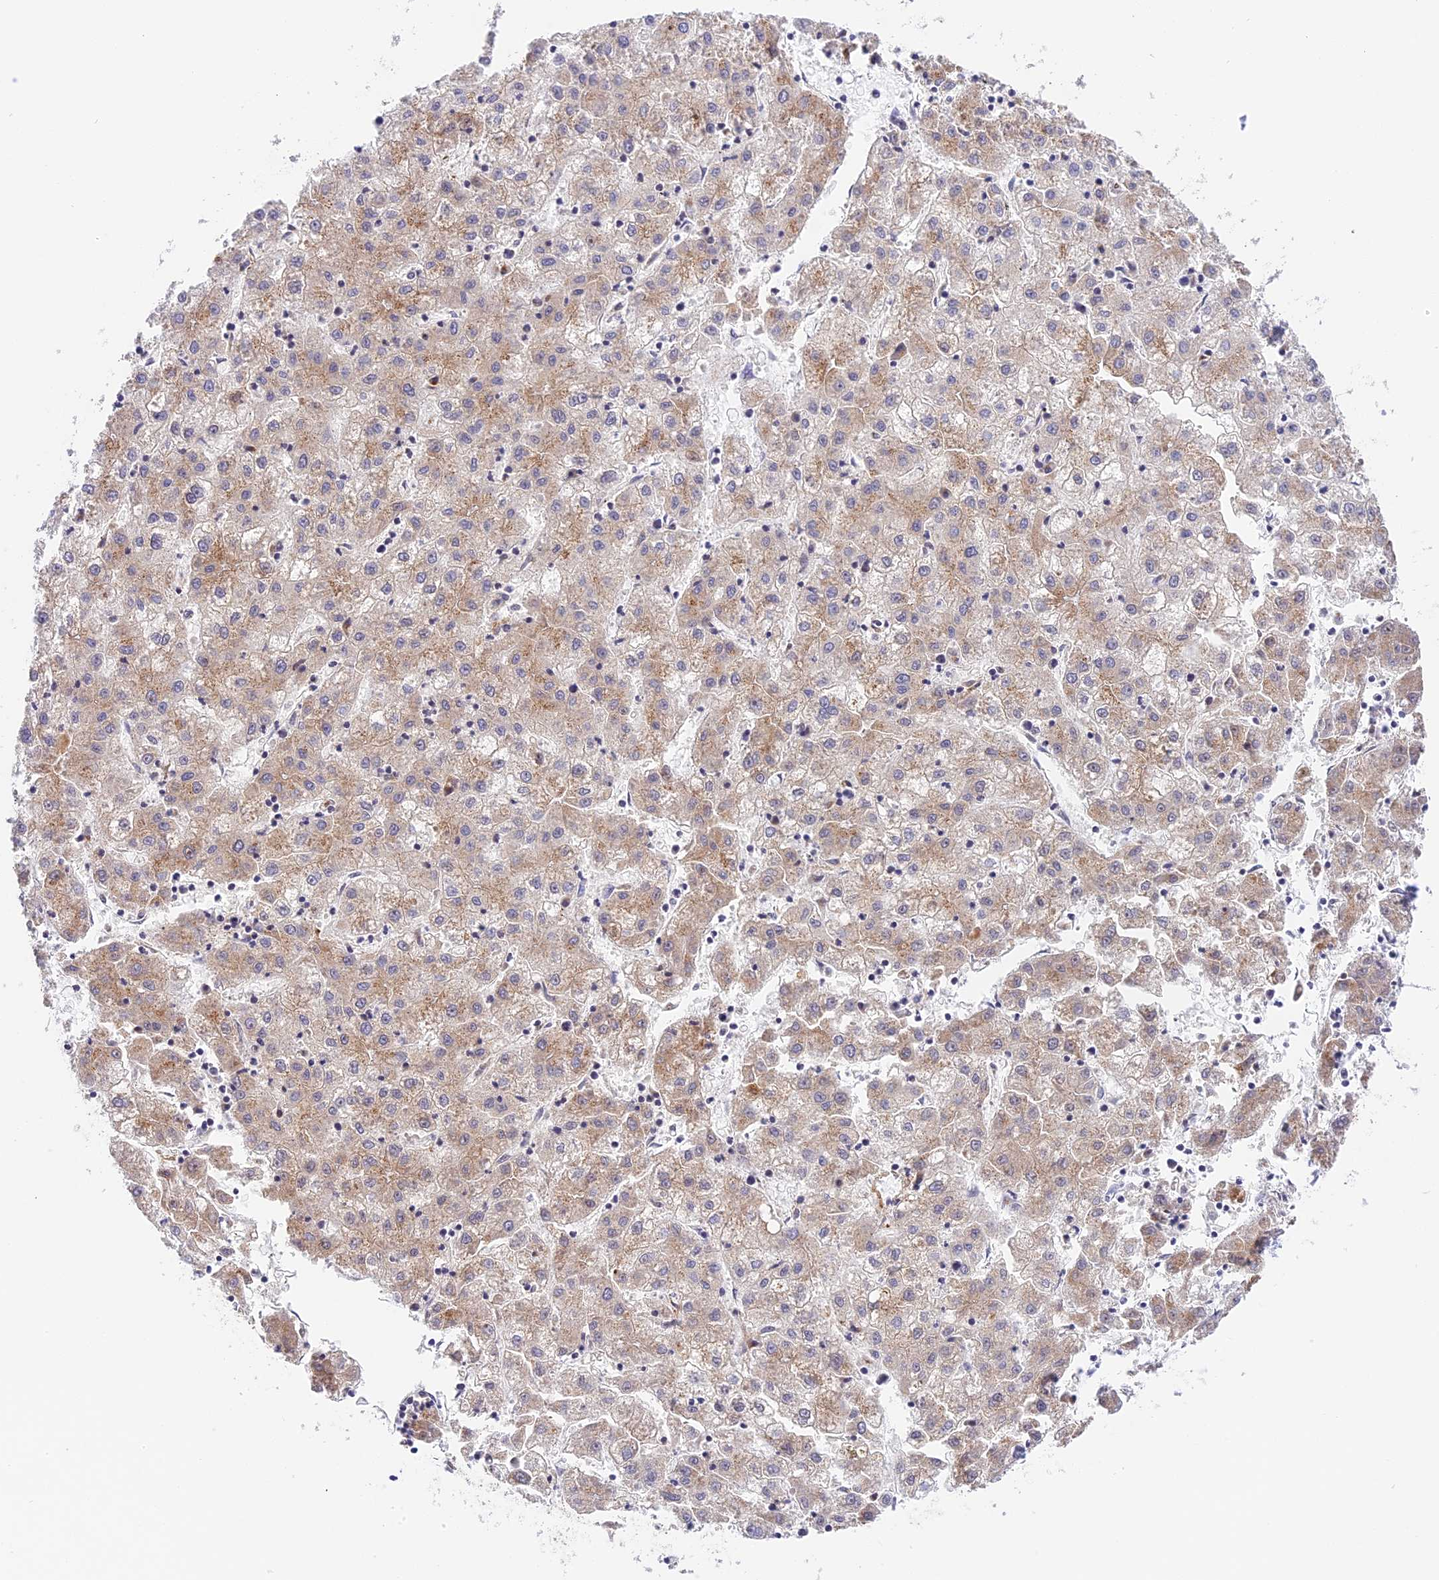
{"staining": {"intensity": "weak", "quantity": "25%-75%", "location": "cytoplasmic/membranous"}, "tissue": "liver cancer", "cell_type": "Tumor cells", "image_type": "cancer", "snomed": [{"axis": "morphology", "description": "Carcinoma, Hepatocellular, NOS"}, {"axis": "topography", "description": "Liver"}], "caption": "Weak cytoplasmic/membranous positivity is present in approximately 25%-75% of tumor cells in hepatocellular carcinoma (liver). Immunohistochemistry (ihc) stains the protein in brown and the nuclei are stained blue.", "gene": "HEATR5B", "patient": {"sex": "male", "age": 72}}